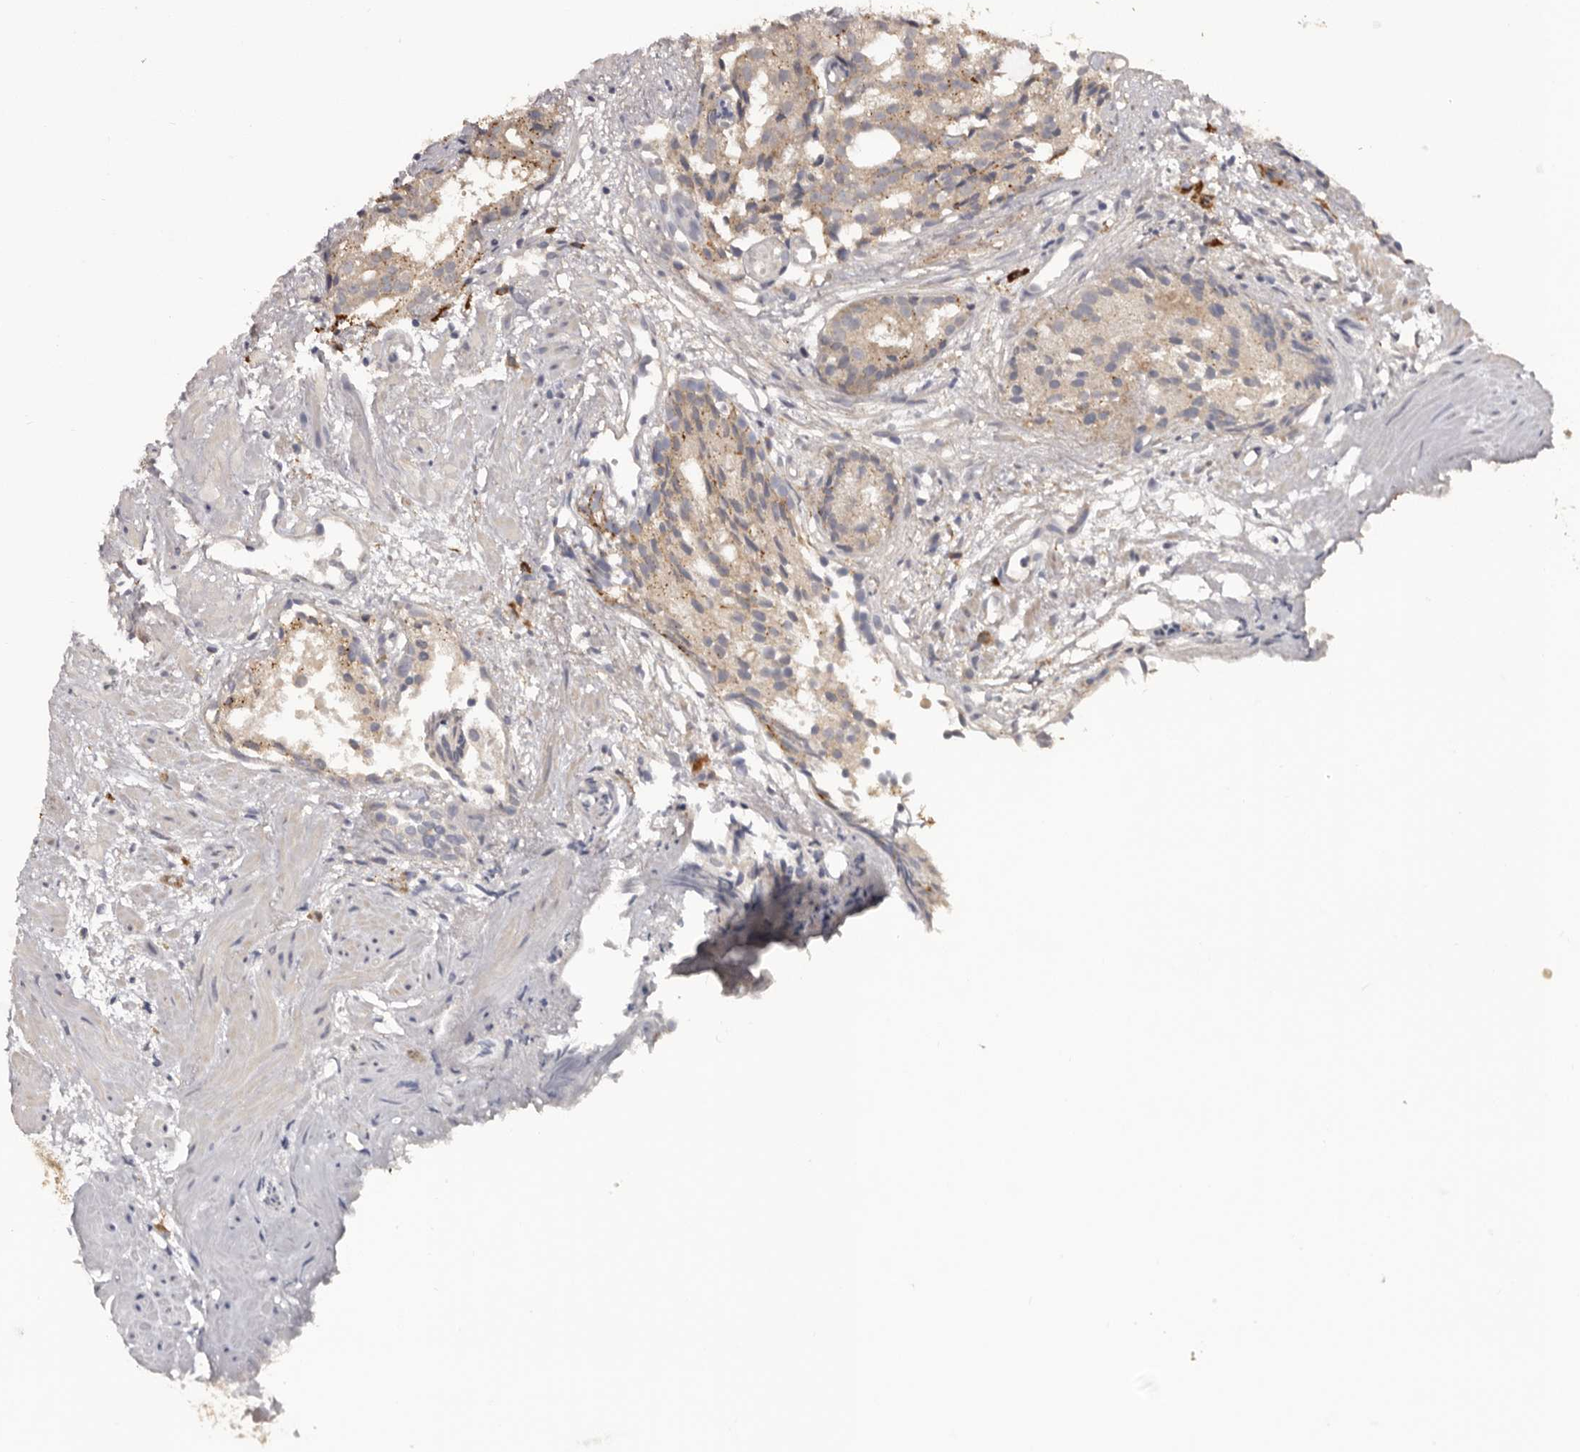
{"staining": {"intensity": "weak", "quantity": ">75%", "location": "cytoplasmic/membranous"}, "tissue": "prostate cancer", "cell_type": "Tumor cells", "image_type": "cancer", "snomed": [{"axis": "morphology", "description": "Adenocarcinoma, Low grade"}, {"axis": "topography", "description": "Prostate"}], "caption": "A brown stain shows weak cytoplasmic/membranous positivity of a protein in human prostate cancer (low-grade adenocarcinoma) tumor cells. The protein of interest is stained brown, and the nuclei are stained in blue (DAB IHC with brightfield microscopy, high magnification).", "gene": "DAP", "patient": {"sex": "male", "age": 88}}